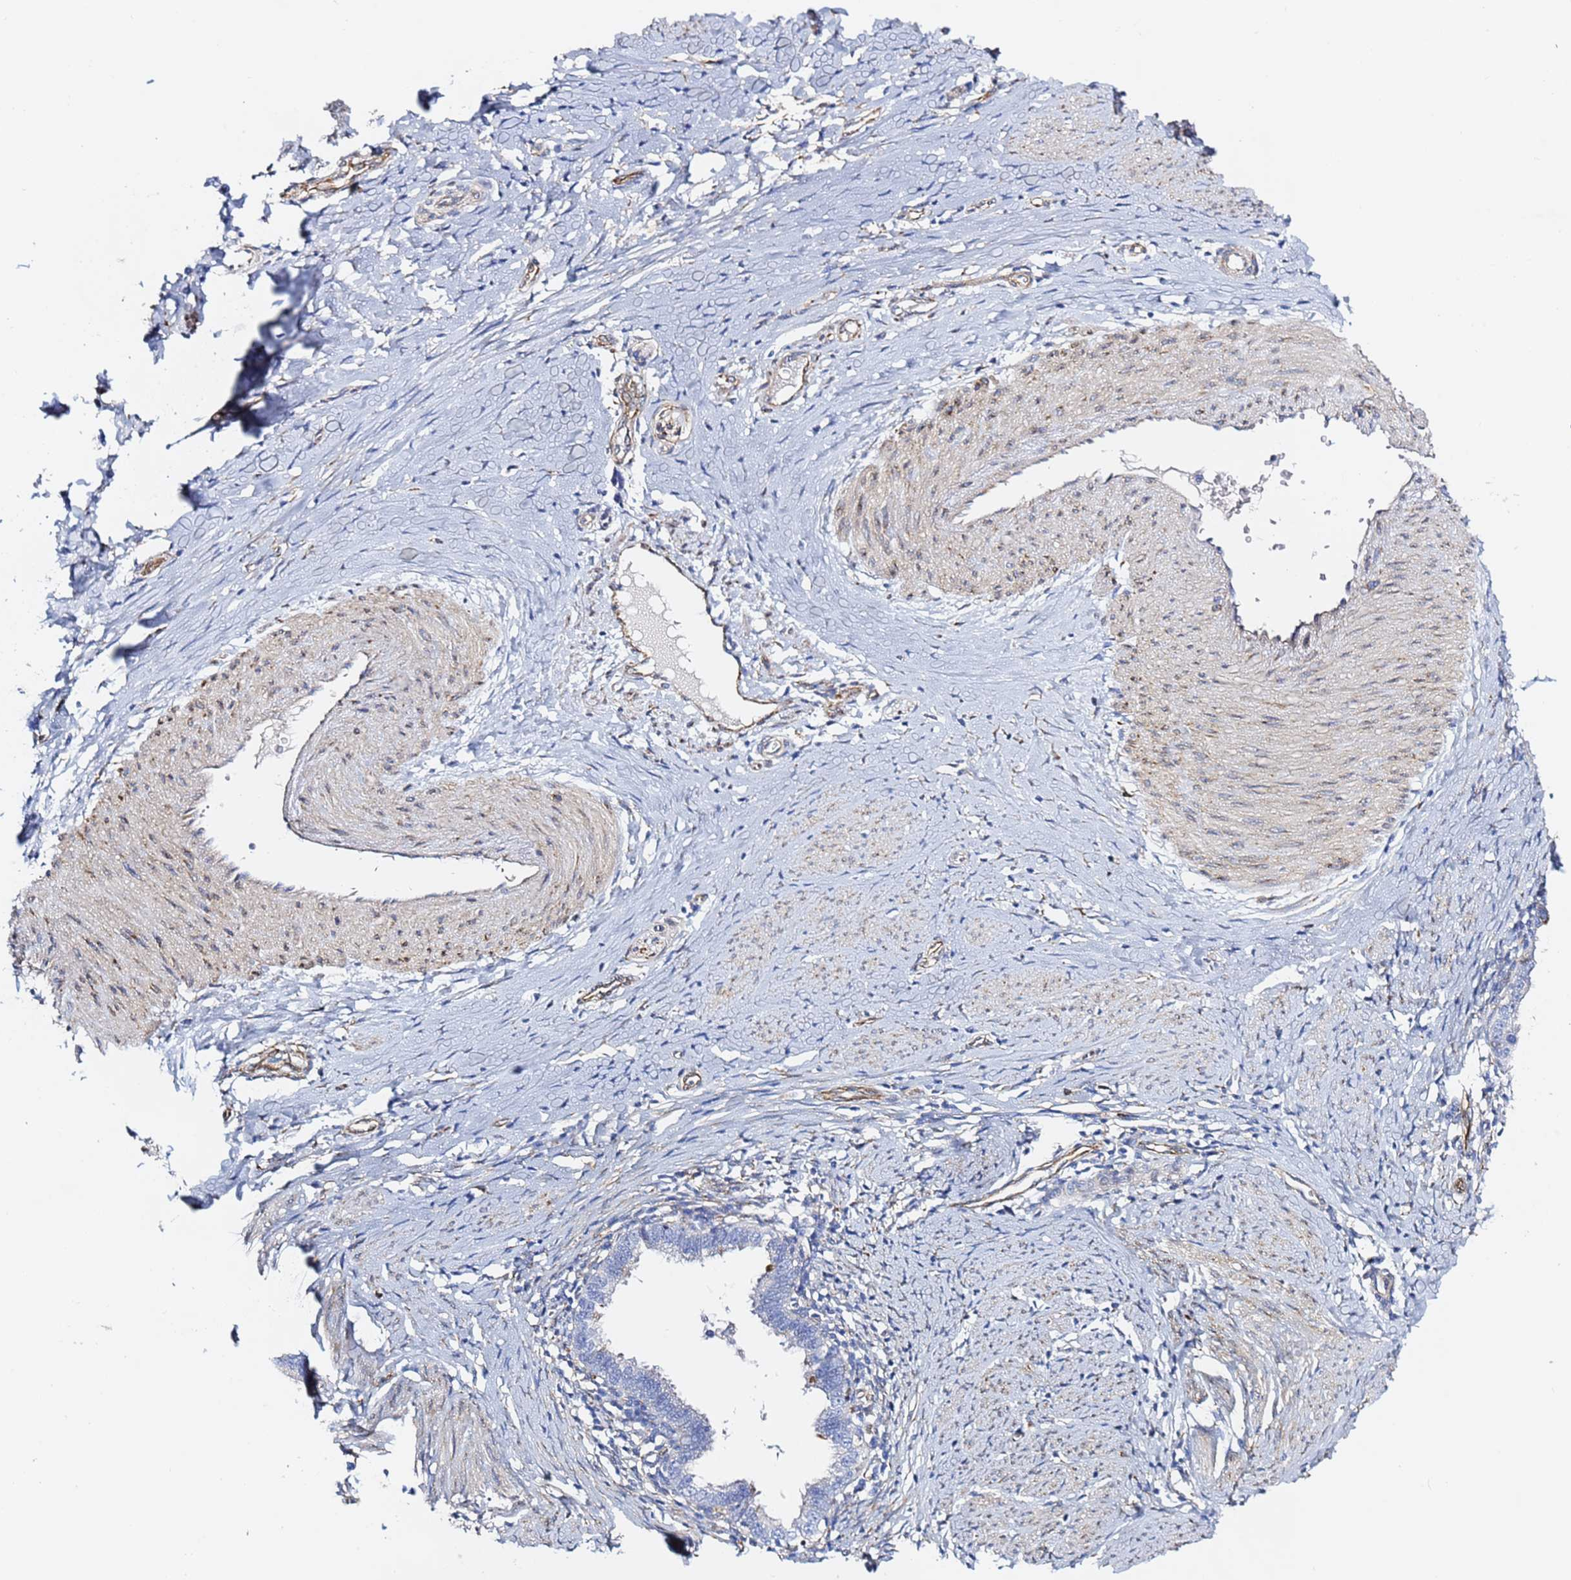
{"staining": {"intensity": "negative", "quantity": "none", "location": "none"}, "tissue": "cervical cancer", "cell_type": "Tumor cells", "image_type": "cancer", "snomed": [{"axis": "morphology", "description": "Adenocarcinoma, NOS"}, {"axis": "topography", "description": "Cervix"}], "caption": "A photomicrograph of human cervical adenocarcinoma is negative for staining in tumor cells.", "gene": "GDAP2", "patient": {"sex": "female", "age": 36}}